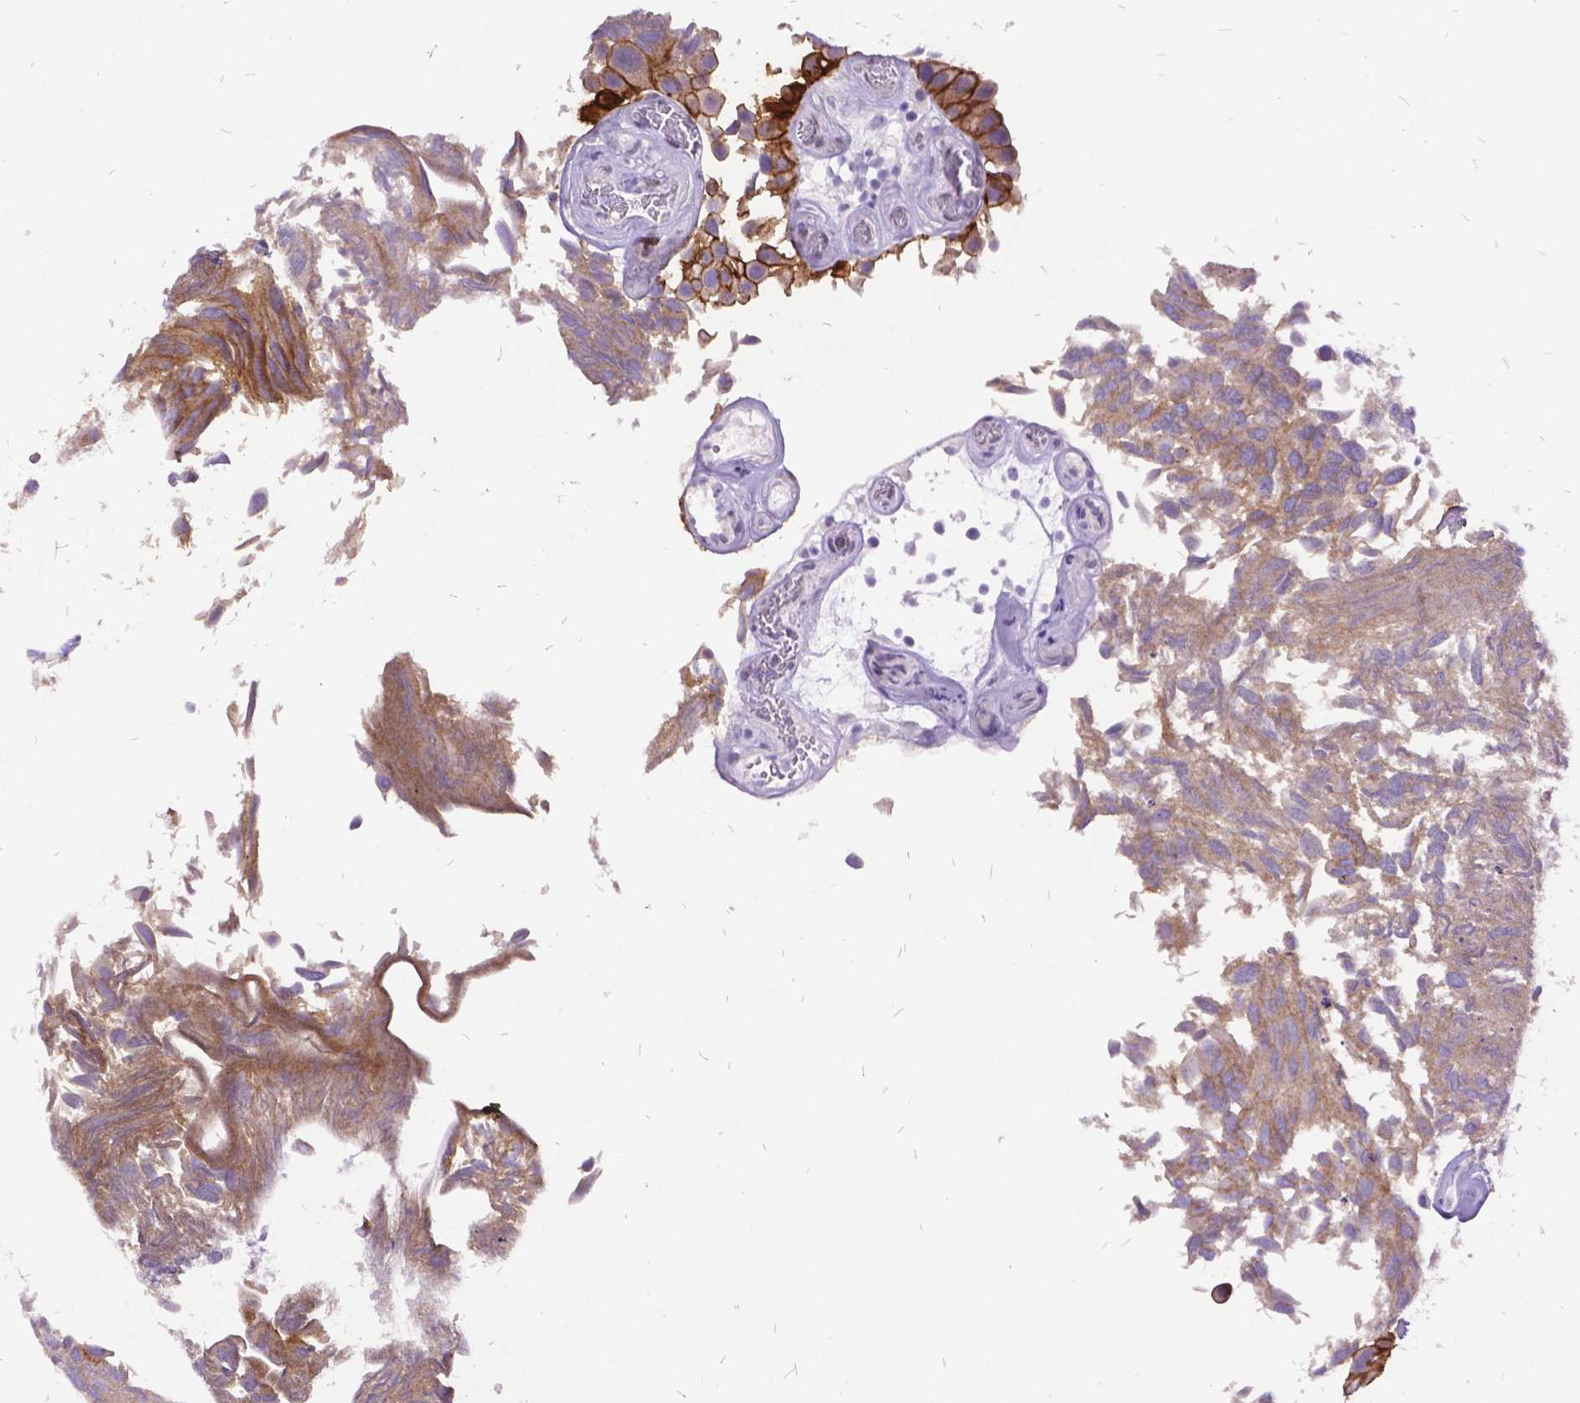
{"staining": {"intensity": "moderate", "quantity": "<25%", "location": "cytoplasmic/membranous"}, "tissue": "urothelial cancer", "cell_type": "Tumor cells", "image_type": "cancer", "snomed": [{"axis": "morphology", "description": "Urothelial carcinoma, Low grade"}, {"axis": "topography", "description": "Urinary bladder"}], "caption": "Immunohistochemical staining of low-grade urothelial carcinoma demonstrates low levels of moderate cytoplasmic/membranous expression in about <25% of tumor cells.", "gene": "ITGB6", "patient": {"sex": "female", "age": 69}}